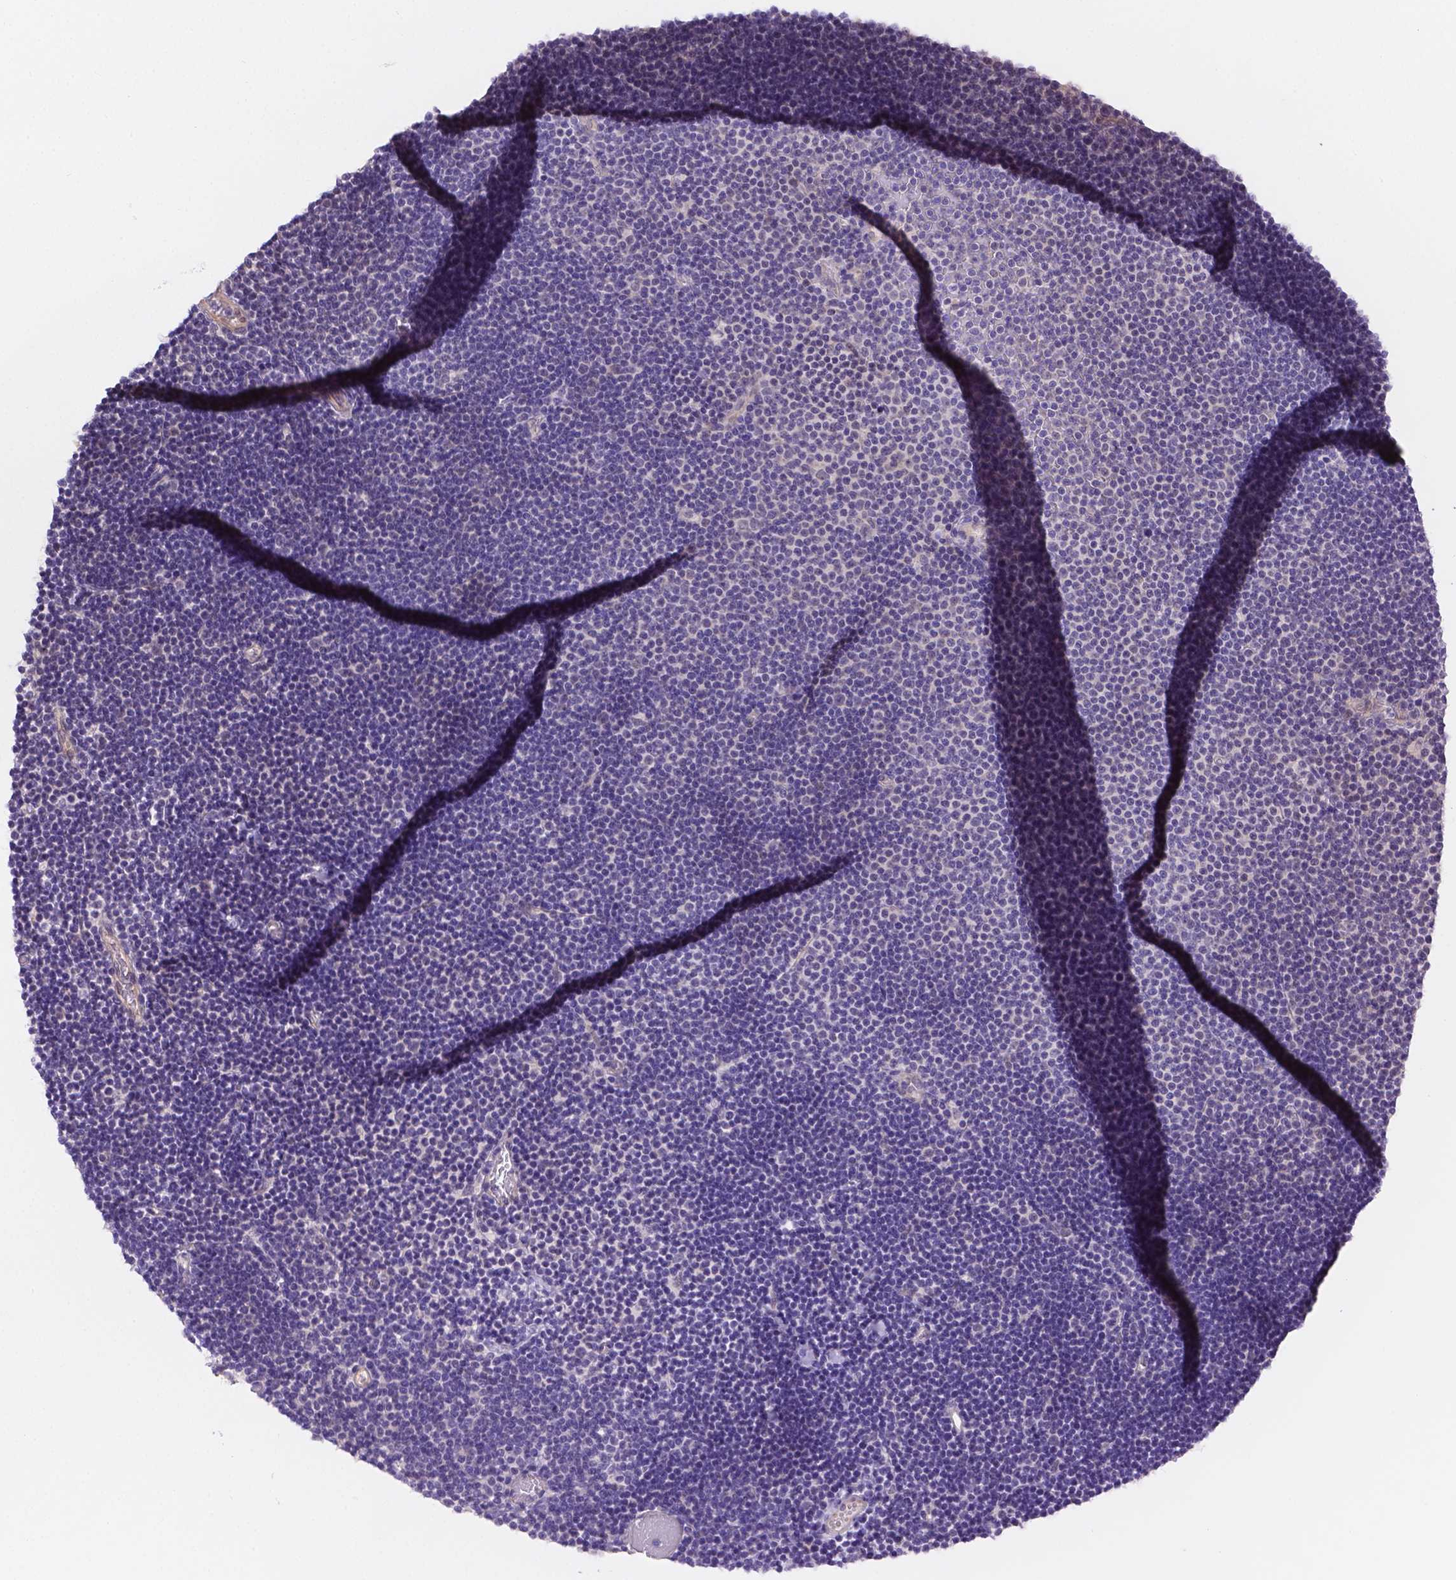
{"staining": {"intensity": "negative", "quantity": "none", "location": "none"}, "tissue": "lymphoma", "cell_type": "Tumor cells", "image_type": "cancer", "snomed": [{"axis": "morphology", "description": "Malignant lymphoma, non-Hodgkin's type, Low grade"}, {"axis": "topography", "description": "Brain"}], "caption": "An immunohistochemistry photomicrograph of low-grade malignant lymphoma, non-Hodgkin's type is shown. There is no staining in tumor cells of low-grade malignant lymphoma, non-Hodgkin's type. The staining is performed using DAB brown chromogen with nuclei counter-stained in using hematoxylin.", "gene": "NXPE2", "patient": {"sex": "female", "age": 66}}